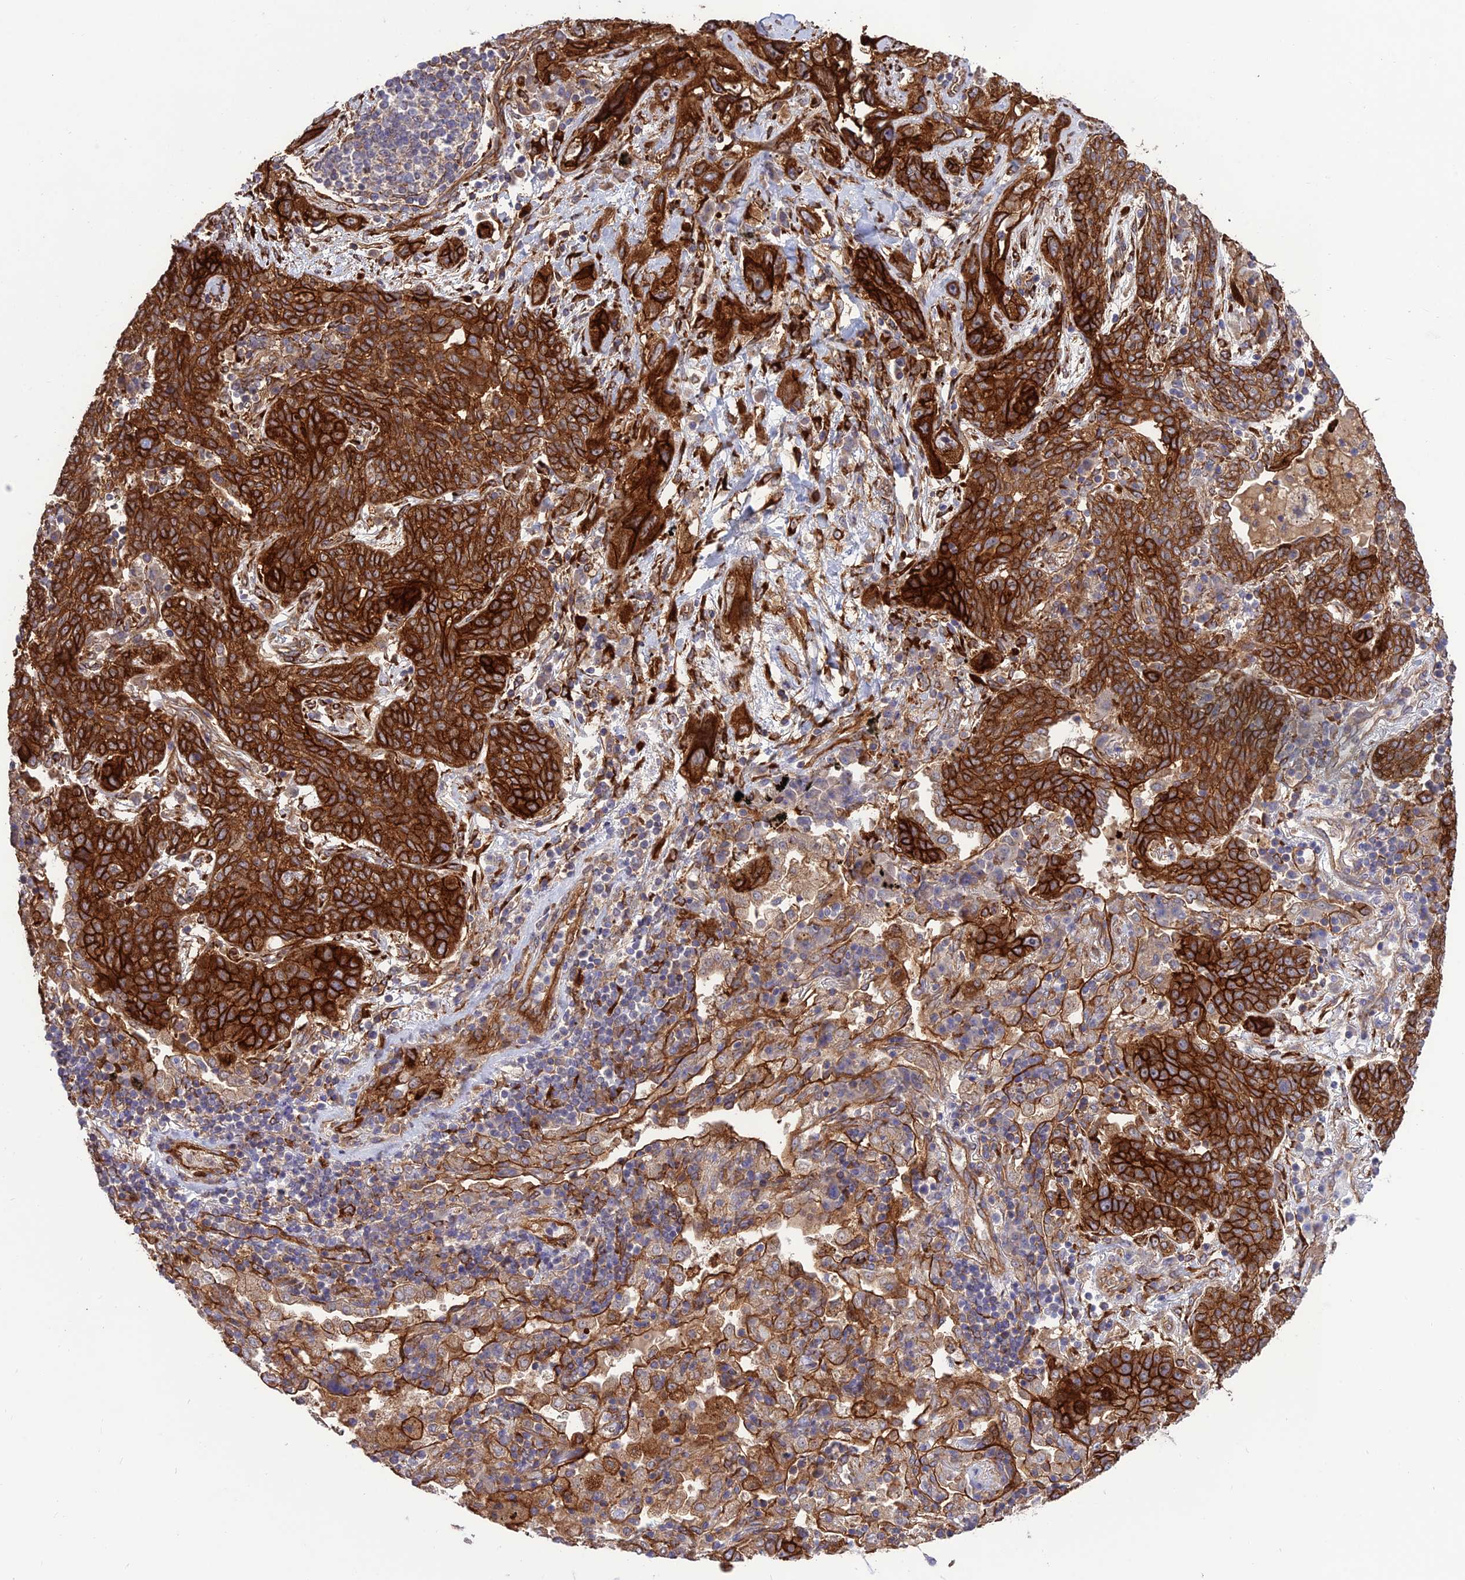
{"staining": {"intensity": "strong", "quantity": ">75%", "location": "cytoplasmic/membranous"}, "tissue": "lung cancer", "cell_type": "Tumor cells", "image_type": "cancer", "snomed": [{"axis": "morphology", "description": "Squamous cell carcinoma, NOS"}, {"axis": "topography", "description": "Lung"}], "caption": "Immunohistochemical staining of human squamous cell carcinoma (lung) exhibits high levels of strong cytoplasmic/membranous positivity in approximately >75% of tumor cells.", "gene": "CRTAP", "patient": {"sex": "female", "age": 70}}